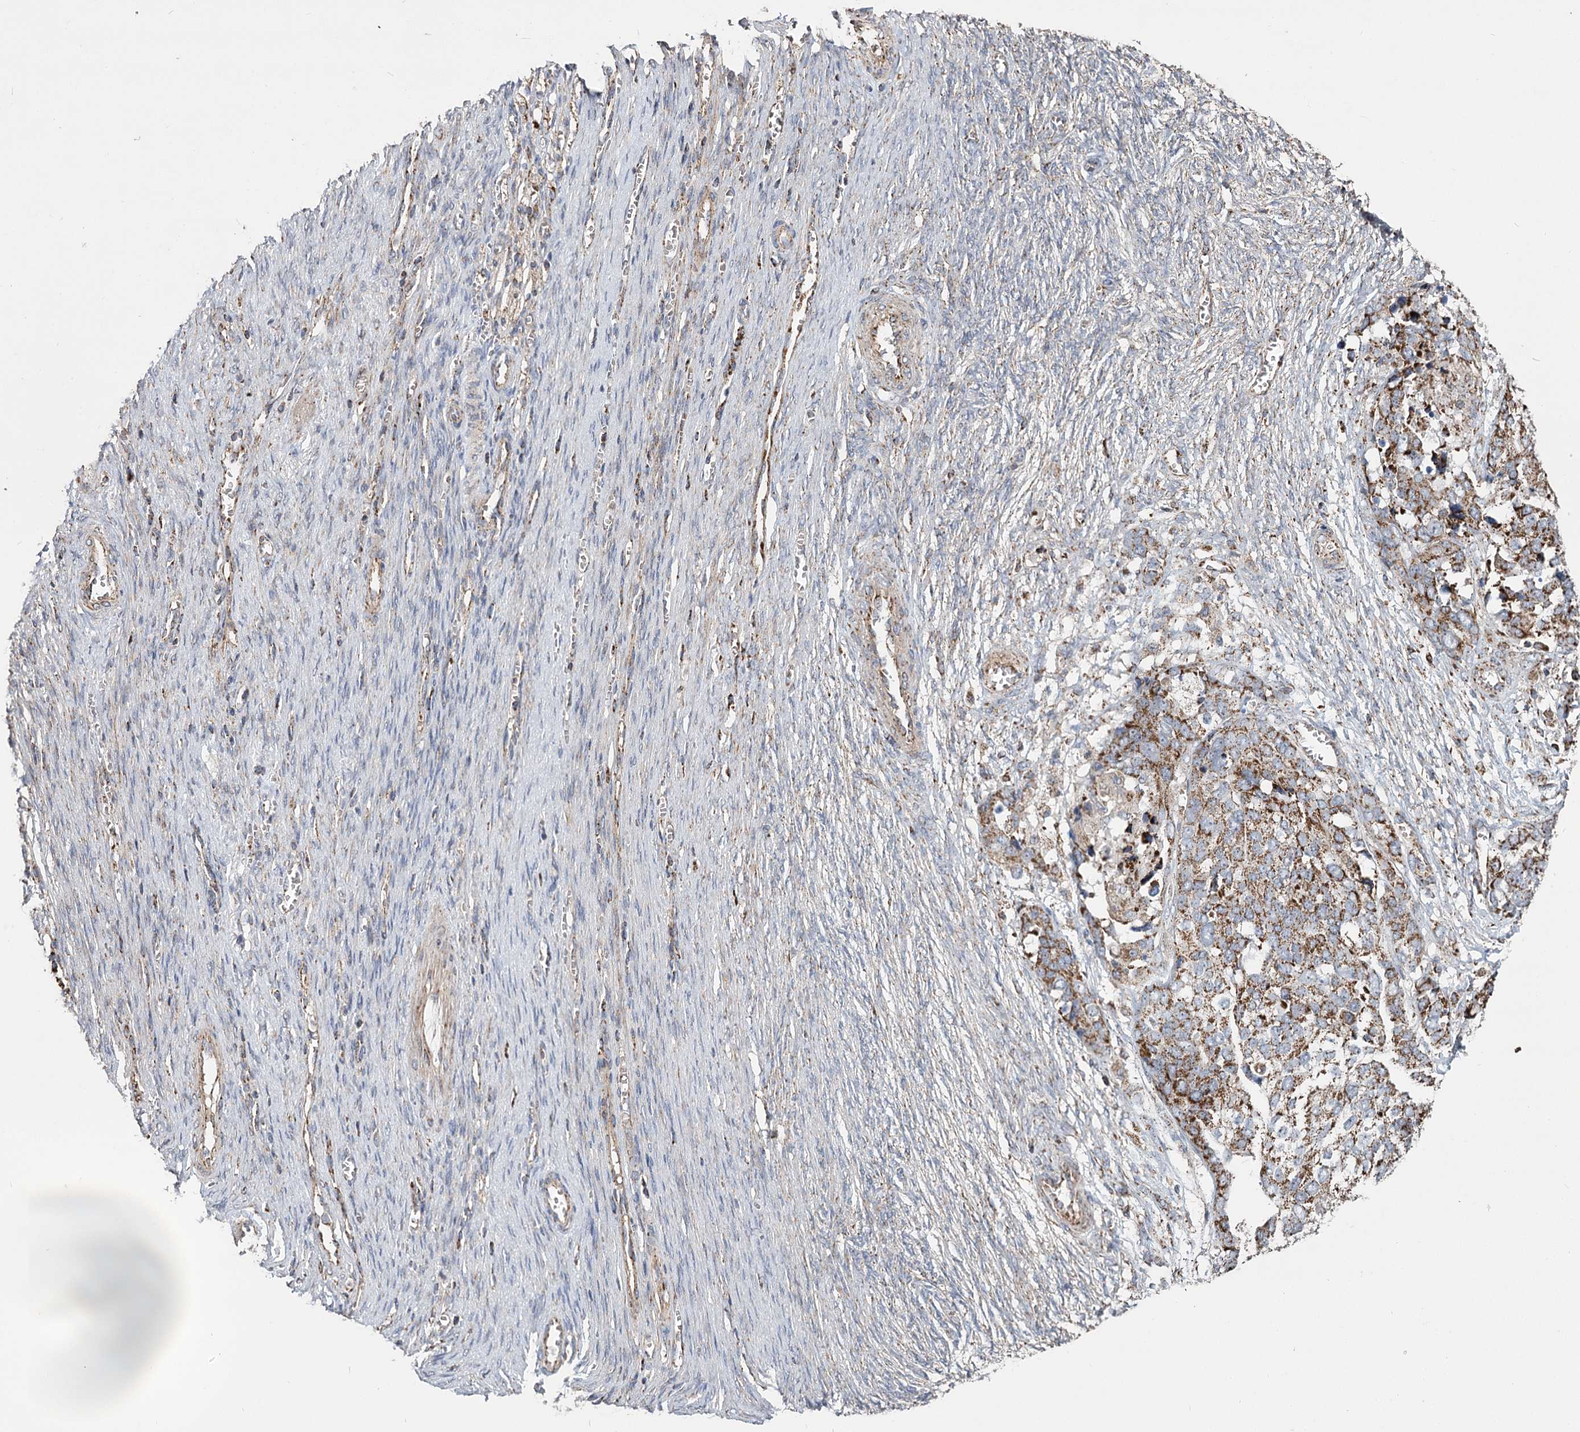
{"staining": {"intensity": "strong", "quantity": "25%-75%", "location": "cytoplasmic/membranous"}, "tissue": "ovarian cancer", "cell_type": "Tumor cells", "image_type": "cancer", "snomed": [{"axis": "morphology", "description": "Cystadenocarcinoma, serous, NOS"}, {"axis": "topography", "description": "Ovary"}], "caption": "Immunohistochemistry staining of serous cystadenocarcinoma (ovarian), which displays high levels of strong cytoplasmic/membranous staining in about 25%-75% of tumor cells indicating strong cytoplasmic/membranous protein positivity. The staining was performed using DAB (3,3'-diaminobenzidine) (brown) for protein detection and nuclei were counterstained in hematoxylin (blue).", "gene": "RANBP3L", "patient": {"sex": "female", "age": 44}}